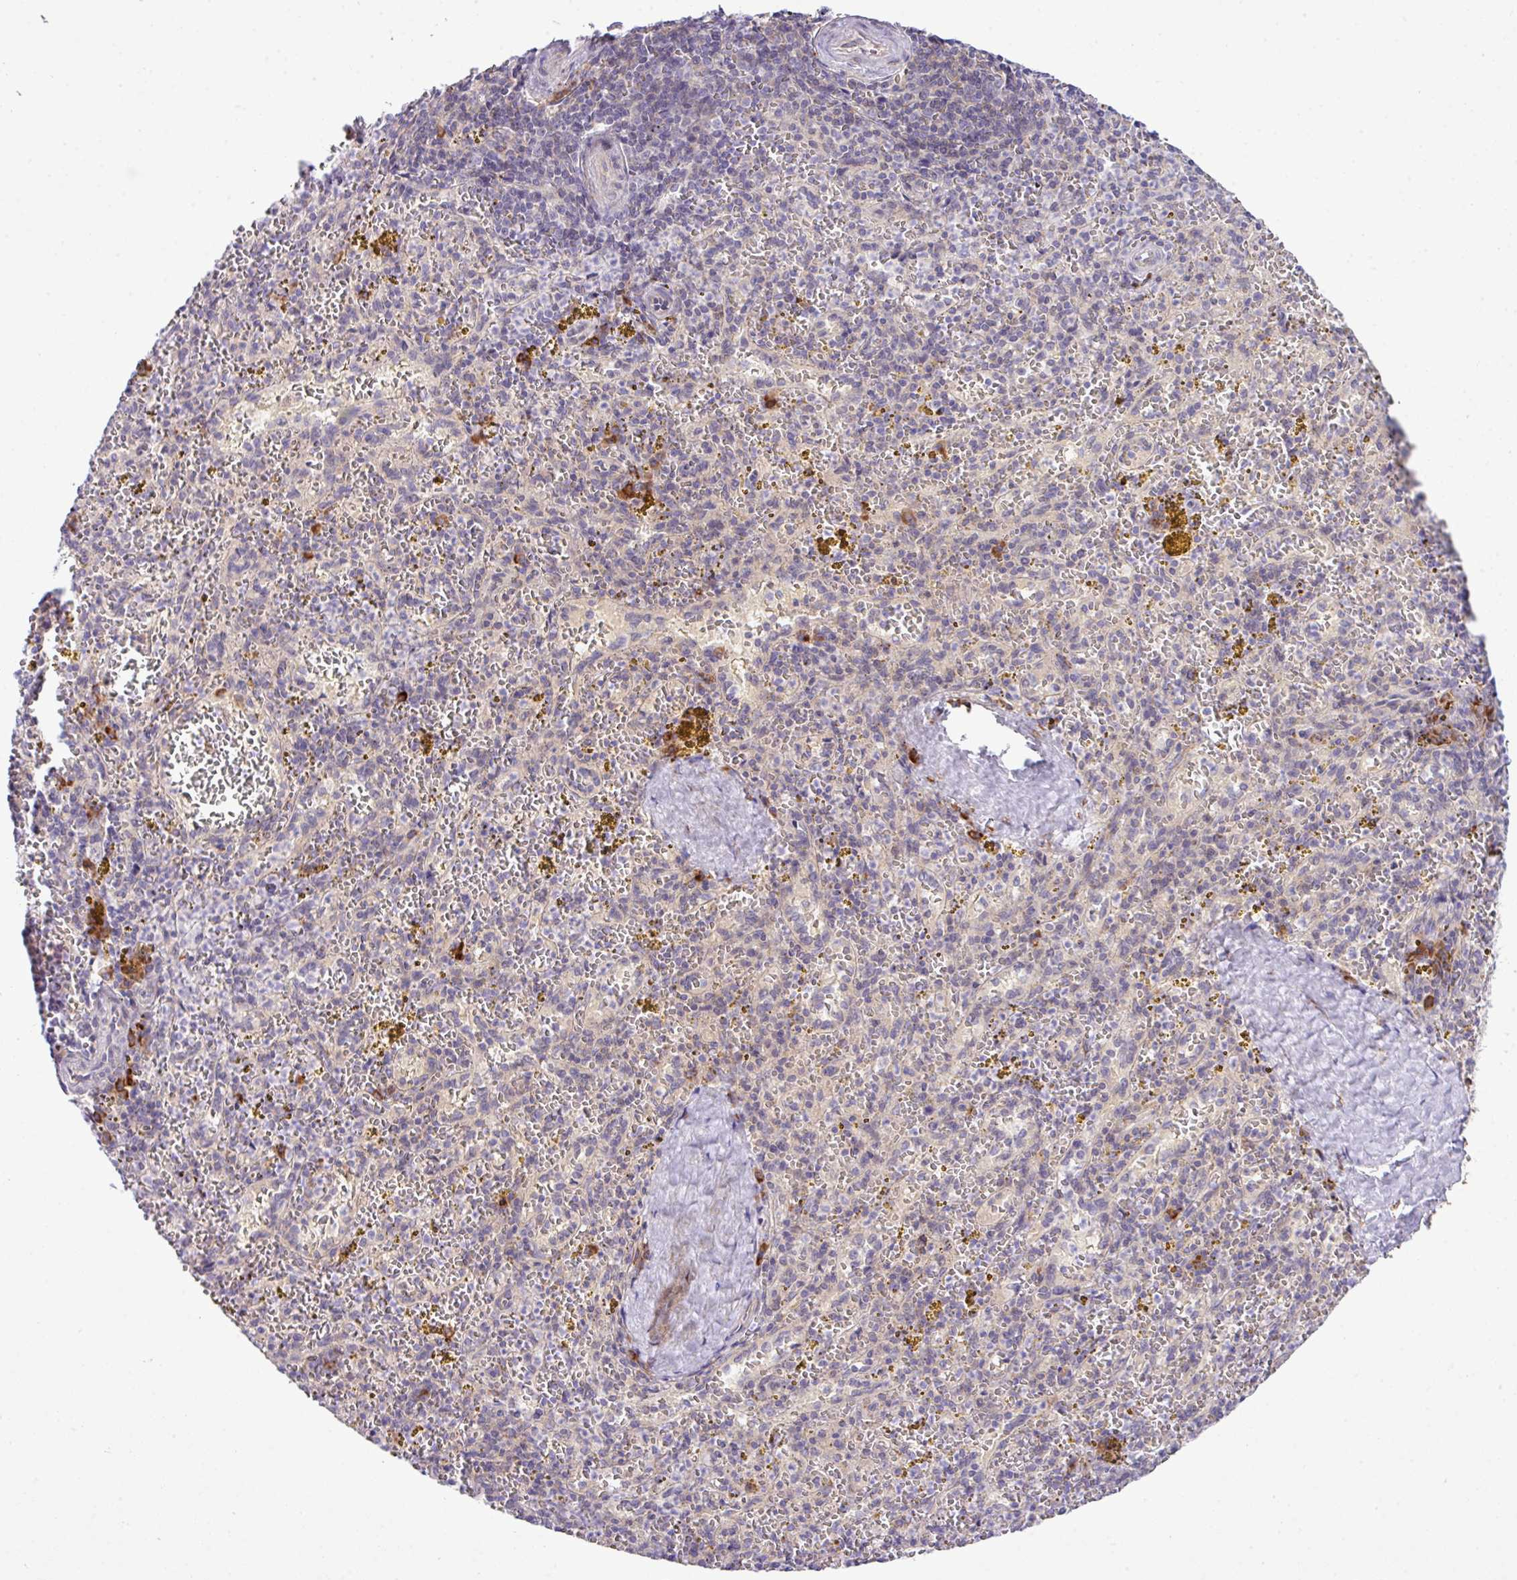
{"staining": {"intensity": "strong", "quantity": "<25%", "location": "cytoplasmic/membranous"}, "tissue": "spleen", "cell_type": "Cells in red pulp", "image_type": "normal", "snomed": [{"axis": "morphology", "description": "Normal tissue, NOS"}, {"axis": "topography", "description": "Spleen"}], "caption": "A brown stain highlights strong cytoplasmic/membranous expression of a protein in cells in red pulp of unremarkable spleen.", "gene": "CFAP97", "patient": {"sex": "male", "age": 57}}